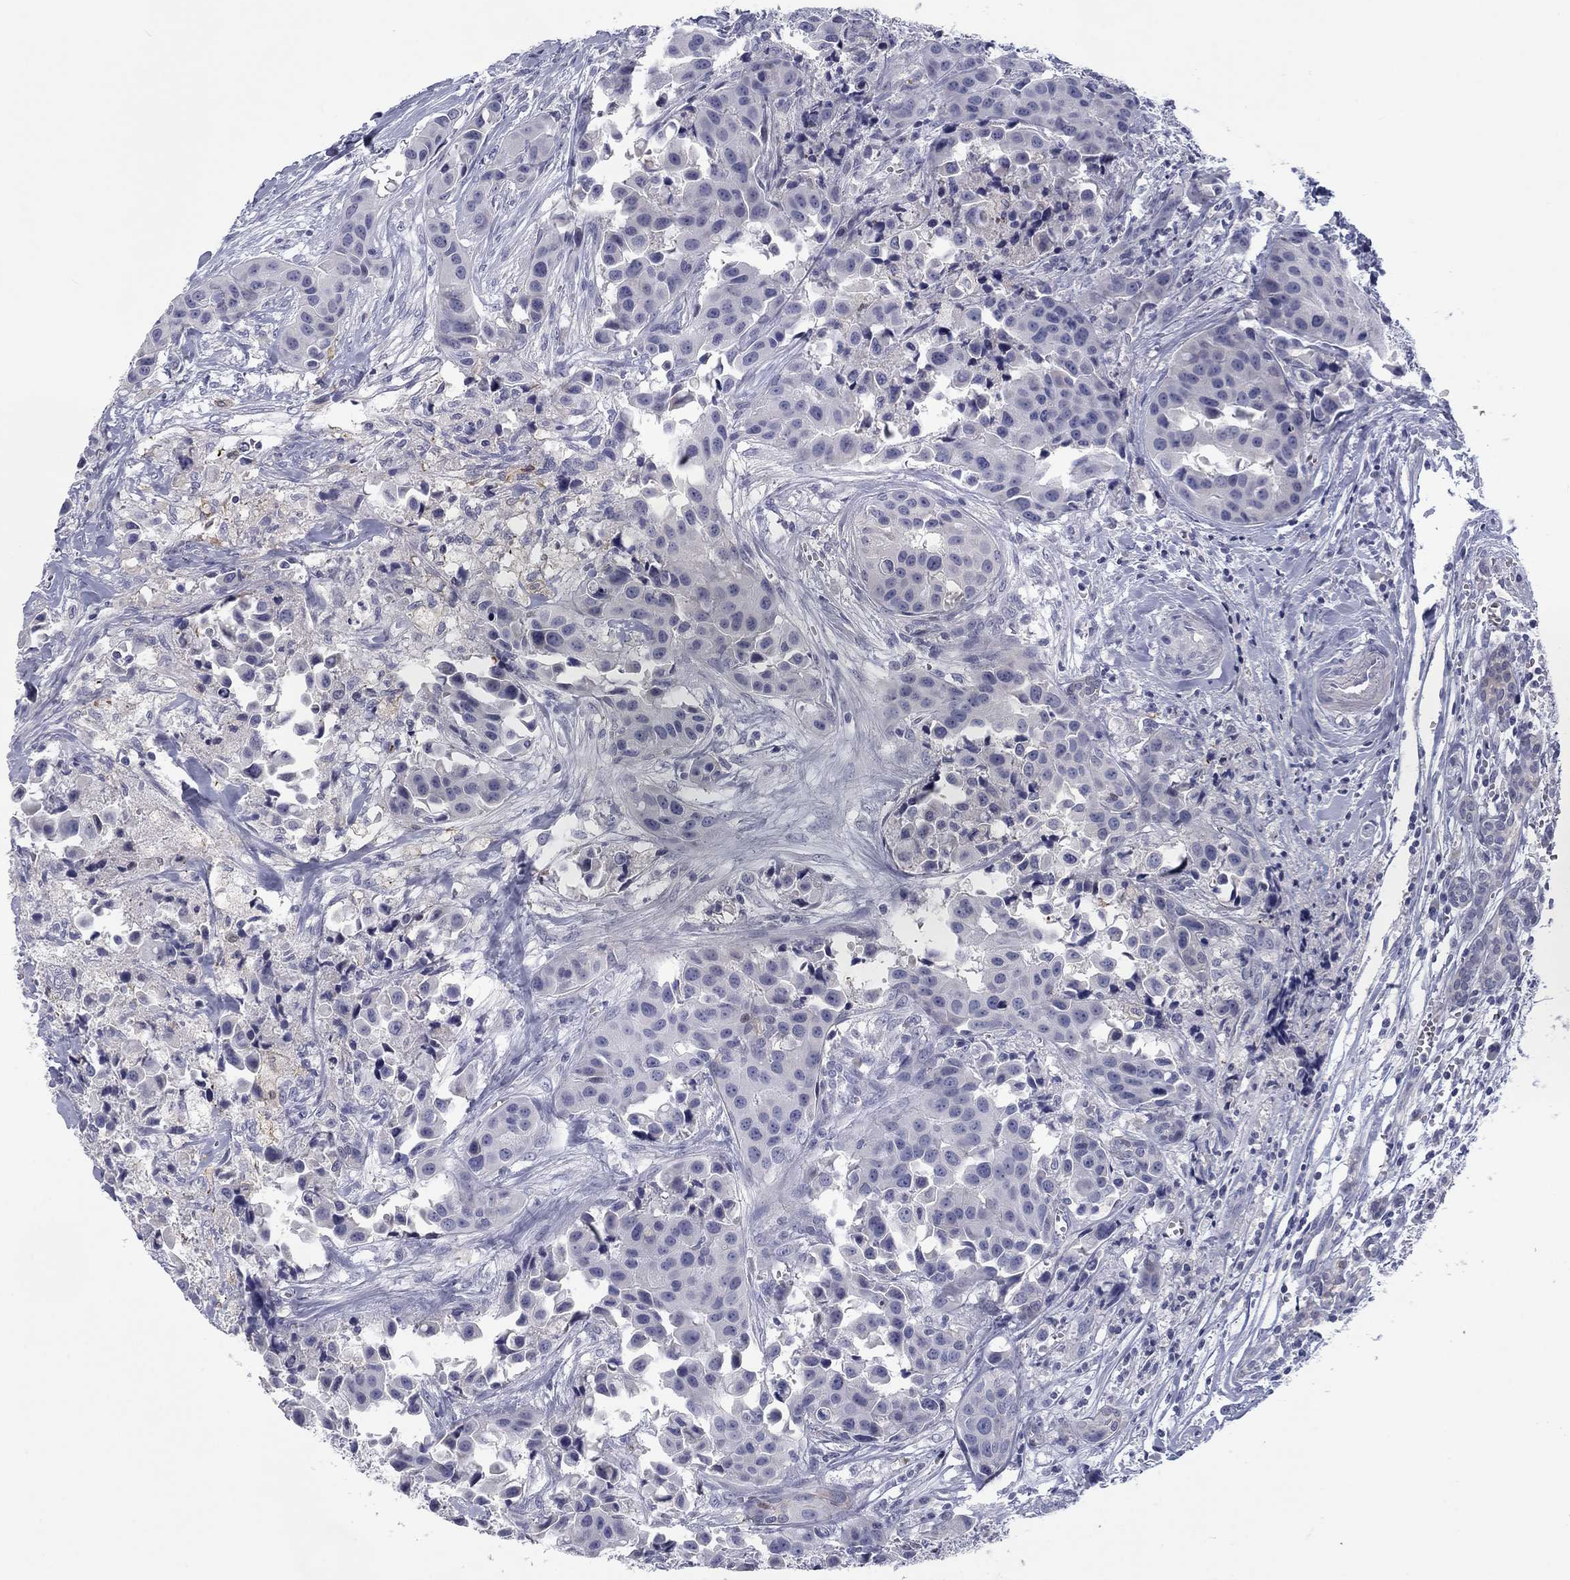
{"staining": {"intensity": "negative", "quantity": "none", "location": "none"}, "tissue": "head and neck cancer", "cell_type": "Tumor cells", "image_type": "cancer", "snomed": [{"axis": "morphology", "description": "Adenocarcinoma, NOS"}, {"axis": "topography", "description": "Head-Neck"}], "caption": "IHC of human adenocarcinoma (head and neck) exhibits no staining in tumor cells. The staining is performed using DAB brown chromogen with nuclei counter-stained in using hematoxylin.", "gene": "CALB1", "patient": {"sex": "male", "age": 76}}